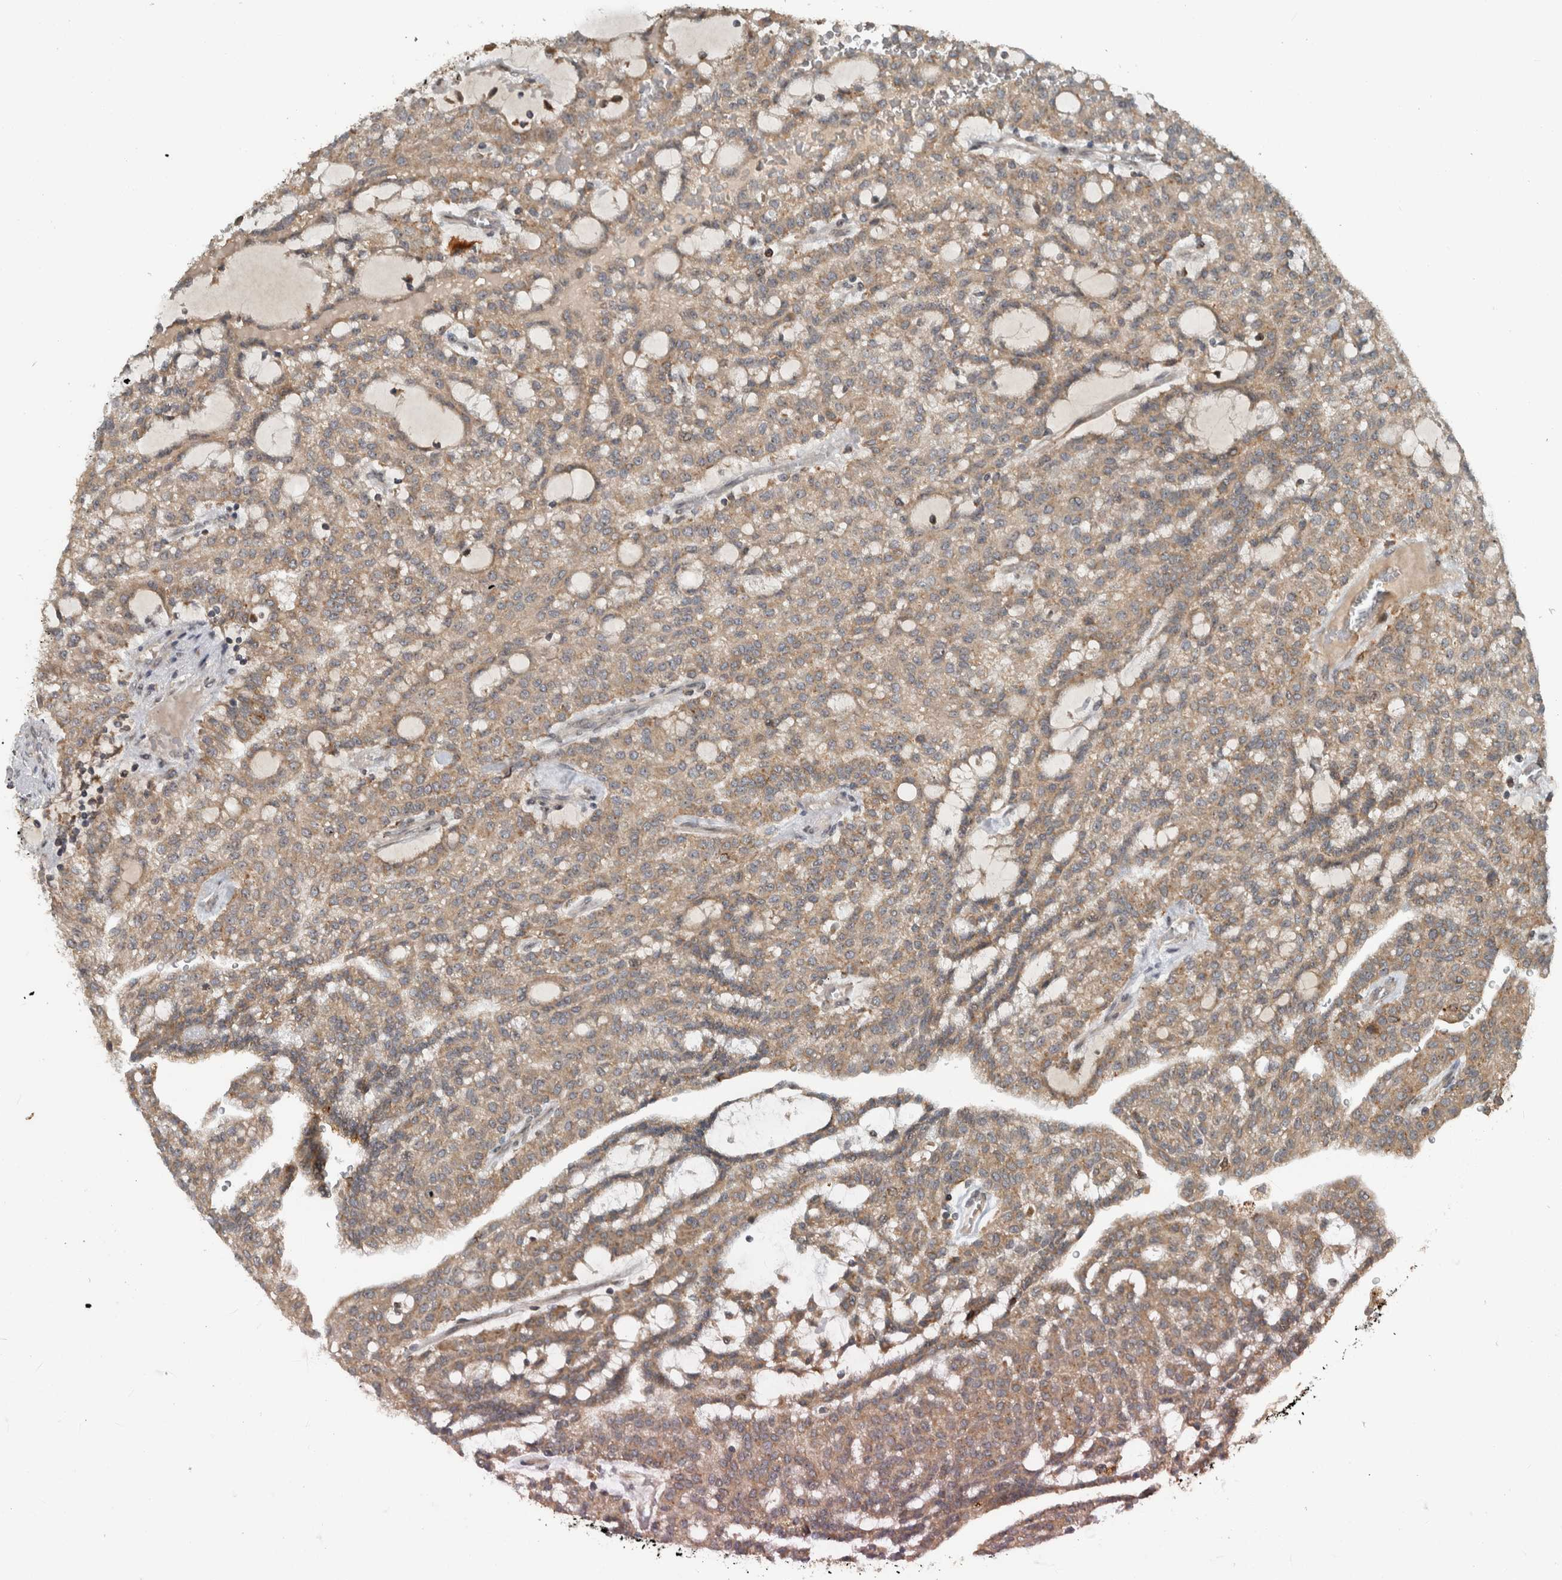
{"staining": {"intensity": "weak", "quantity": ">75%", "location": "cytoplasmic/membranous"}, "tissue": "renal cancer", "cell_type": "Tumor cells", "image_type": "cancer", "snomed": [{"axis": "morphology", "description": "Adenocarcinoma, NOS"}, {"axis": "topography", "description": "Kidney"}], "caption": "This is an image of IHC staining of renal cancer (adenocarcinoma), which shows weak expression in the cytoplasmic/membranous of tumor cells.", "gene": "GPR137B", "patient": {"sex": "male", "age": 63}}